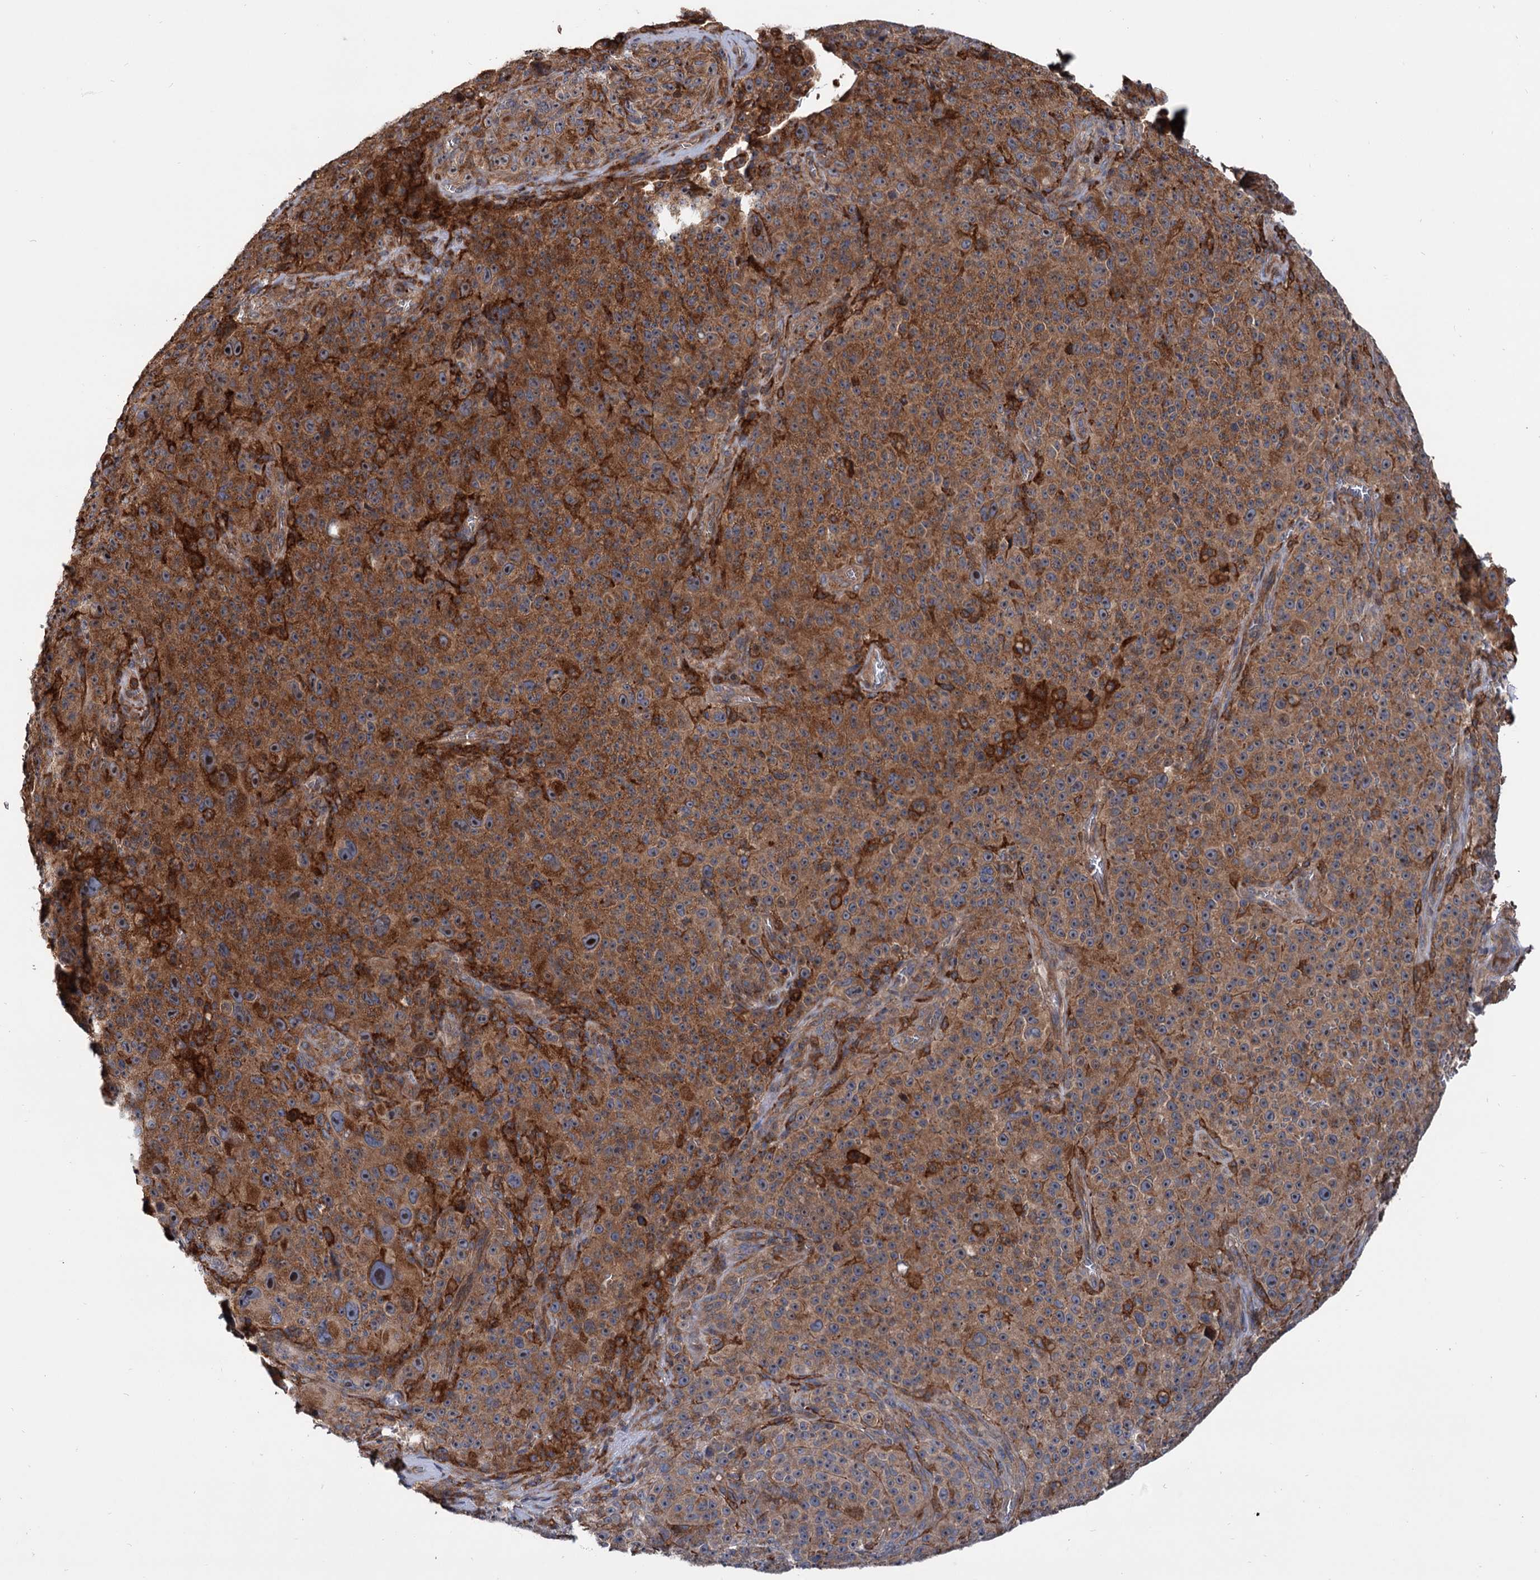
{"staining": {"intensity": "strong", "quantity": ">75%", "location": "cytoplasmic/membranous"}, "tissue": "melanoma", "cell_type": "Tumor cells", "image_type": "cancer", "snomed": [{"axis": "morphology", "description": "Malignant melanoma, NOS"}, {"axis": "topography", "description": "Skin"}], "caption": "There is high levels of strong cytoplasmic/membranous positivity in tumor cells of malignant melanoma, as demonstrated by immunohistochemical staining (brown color).", "gene": "RNF111", "patient": {"sex": "female", "age": 82}}